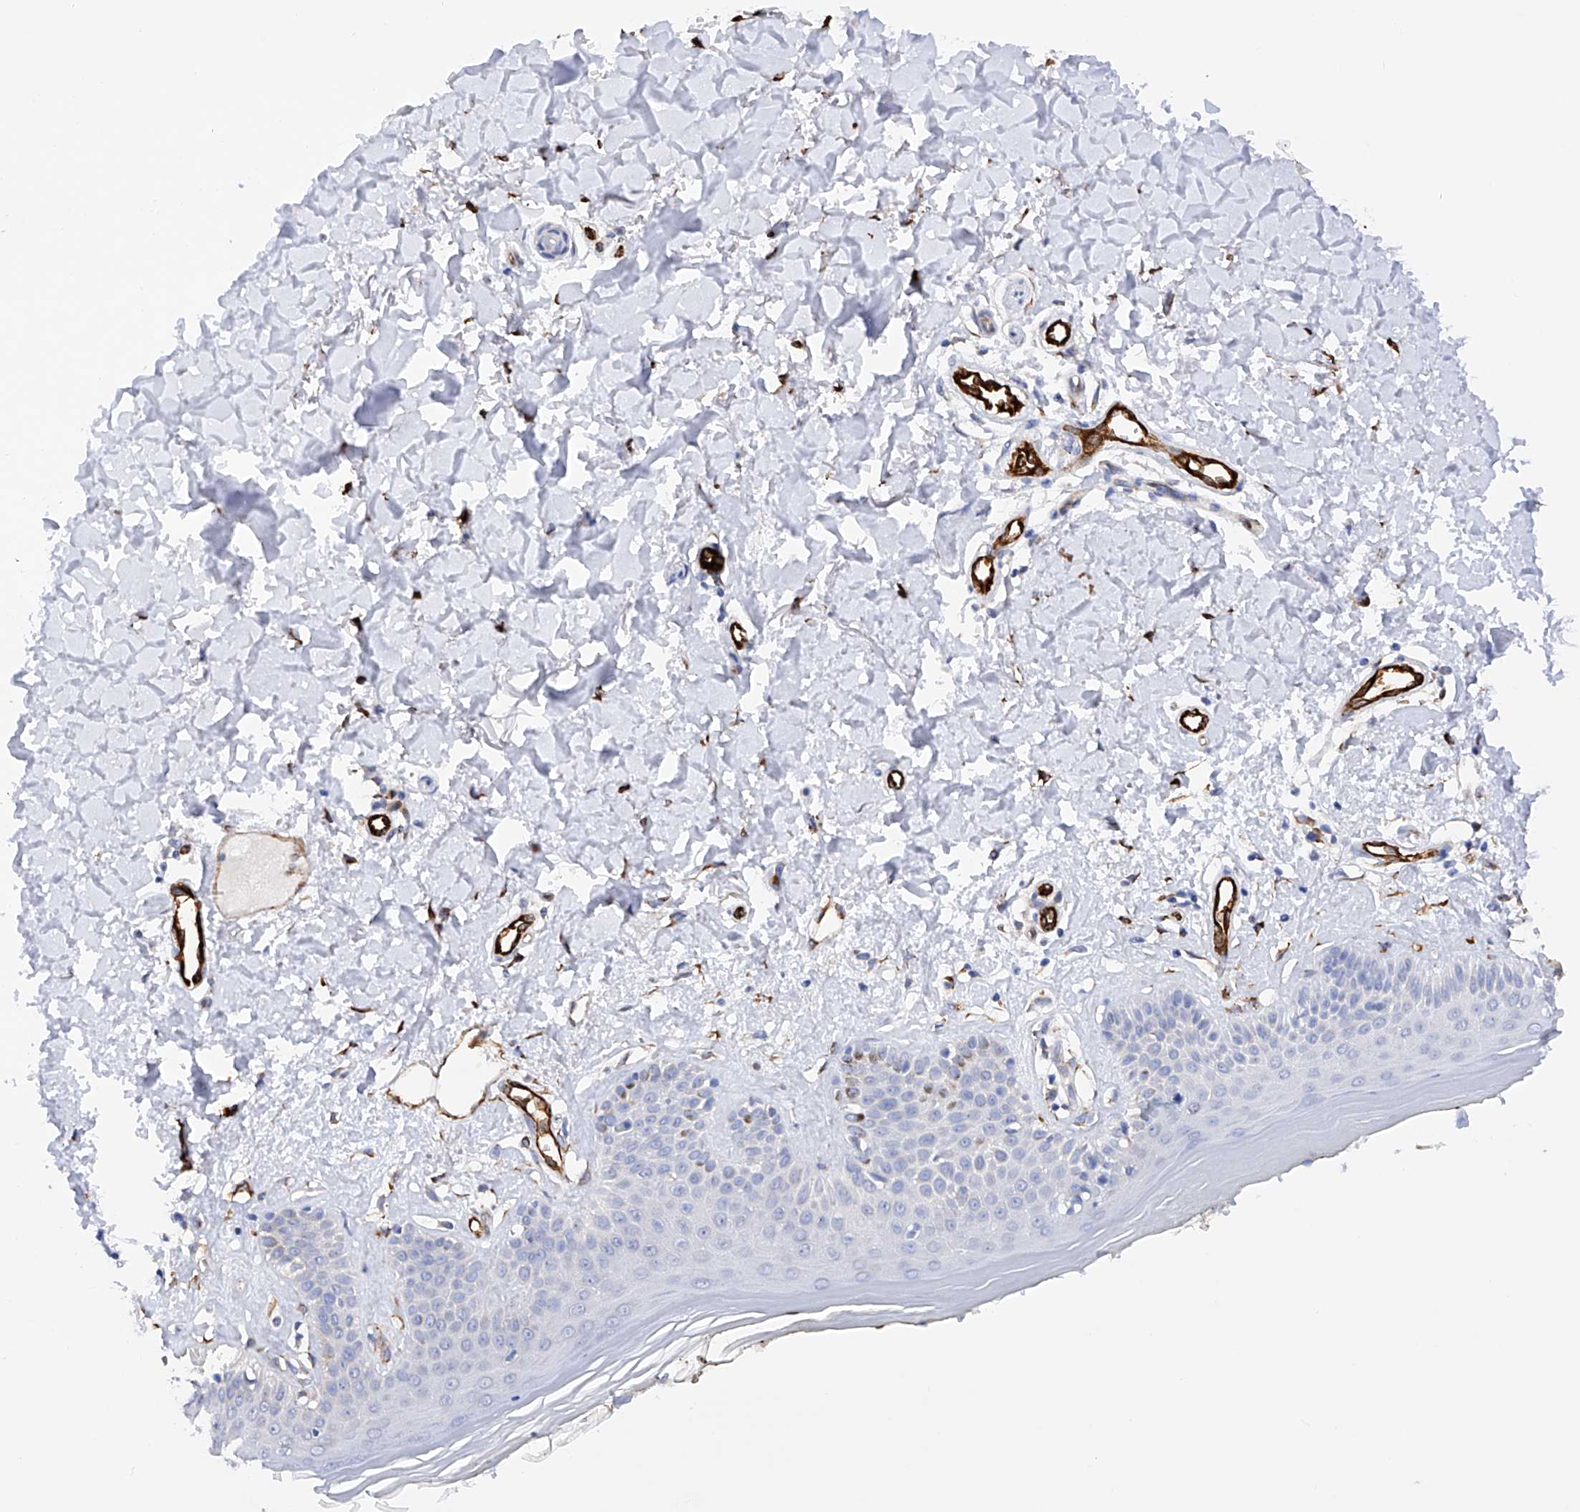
{"staining": {"intensity": "strong", "quantity": ">75%", "location": "cytoplasmic/membranous"}, "tissue": "skin", "cell_type": "Fibroblasts", "image_type": "normal", "snomed": [{"axis": "morphology", "description": "Normal tissue, NOS"}, {"axis": "topography", "description": "Skin"}], "caption": "Fibroblasts demonstrate high levels of strong cytoplasmic/membranous staining in approximately >75% of cells in normal skin.", "gene": "PDIA5", "patient": {"sex": "female", "age": 64}}